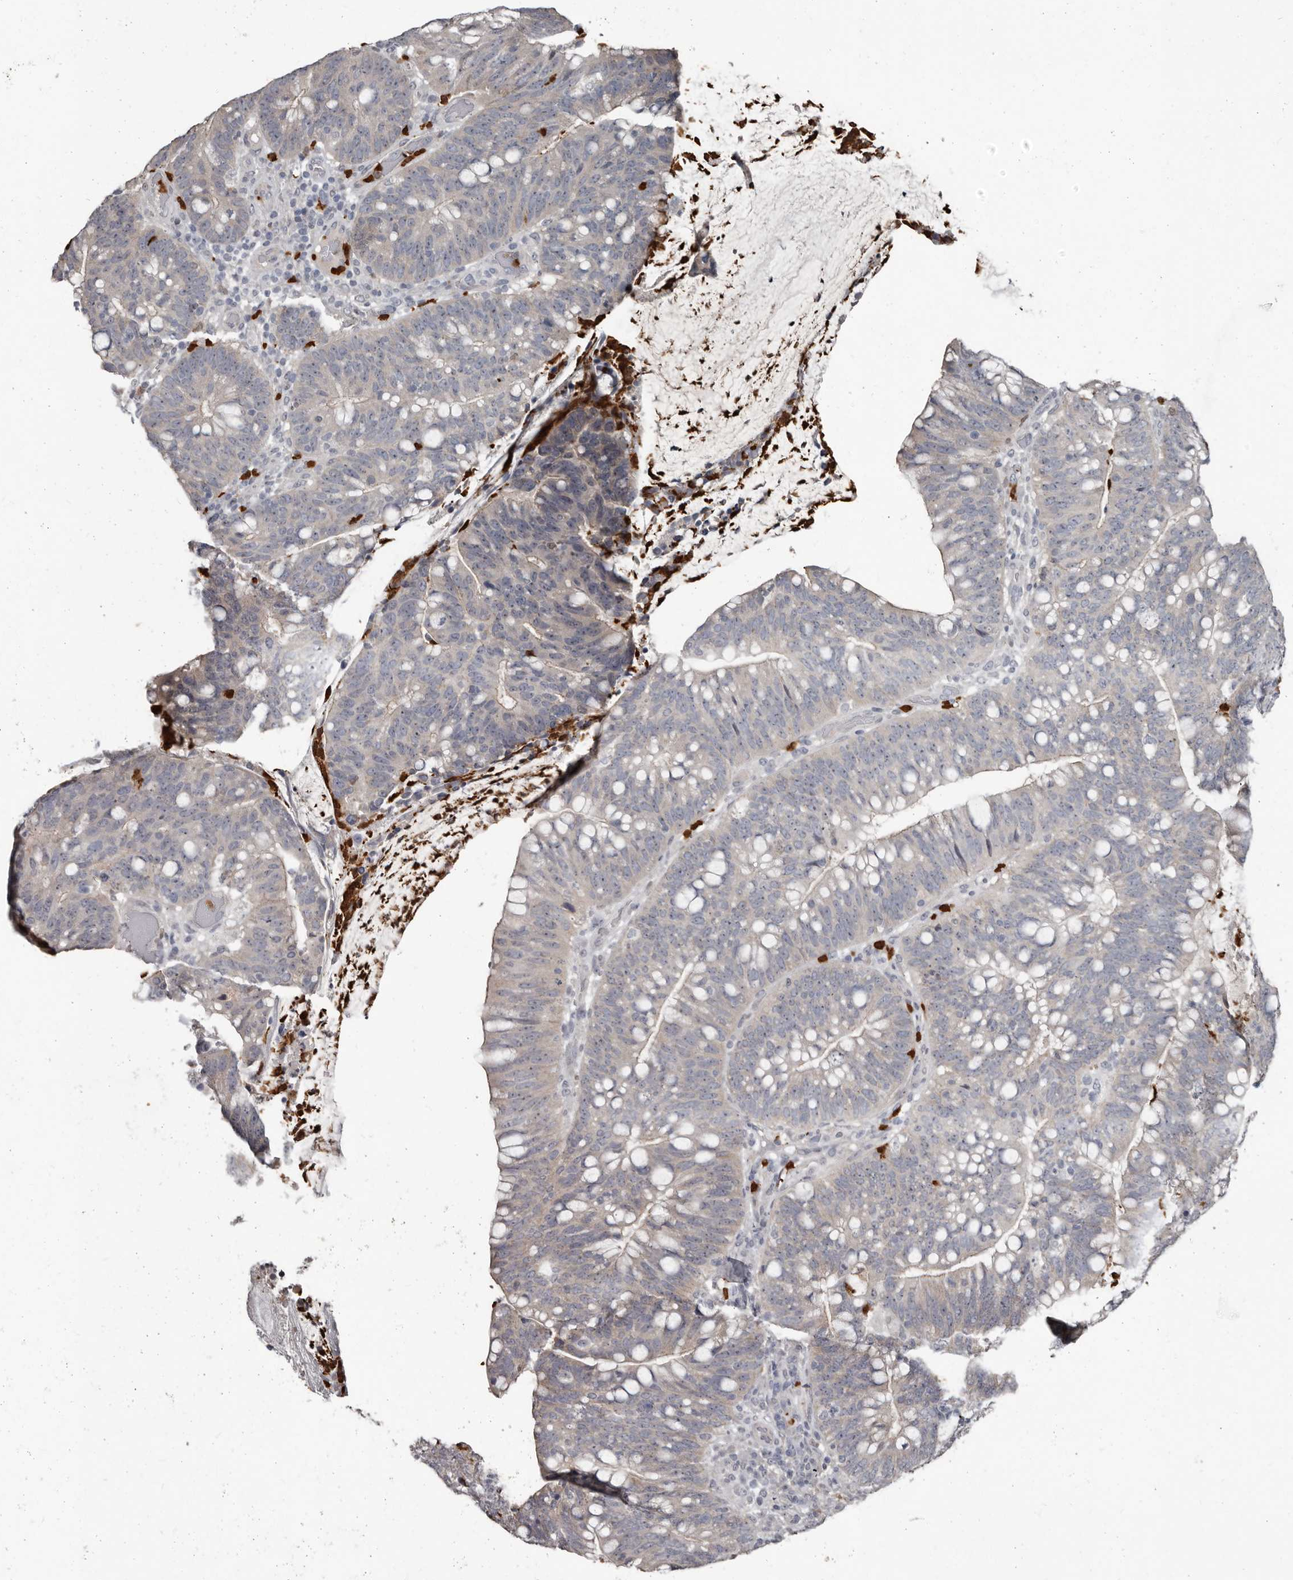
{"staining": {"intensity": "negative", "quantity": "none", "location": "none"}, "tissue": "colorectal cancer", "cell_type": "Tumor cells", "image_type": "cancer", "snomed": [{"axis": "morphology", "description": "Adenocarcinoma, NOS"}, {"axis": "topography", "description": "Colon"}], "caption": "High power microscopy histopathology image of an immunohistochemistry (IHC) image of colorectal cancer, revealing no significant staining in tumor cells.", "gene": "GPR157", "patient": {"sex": "female", "age": 66}}